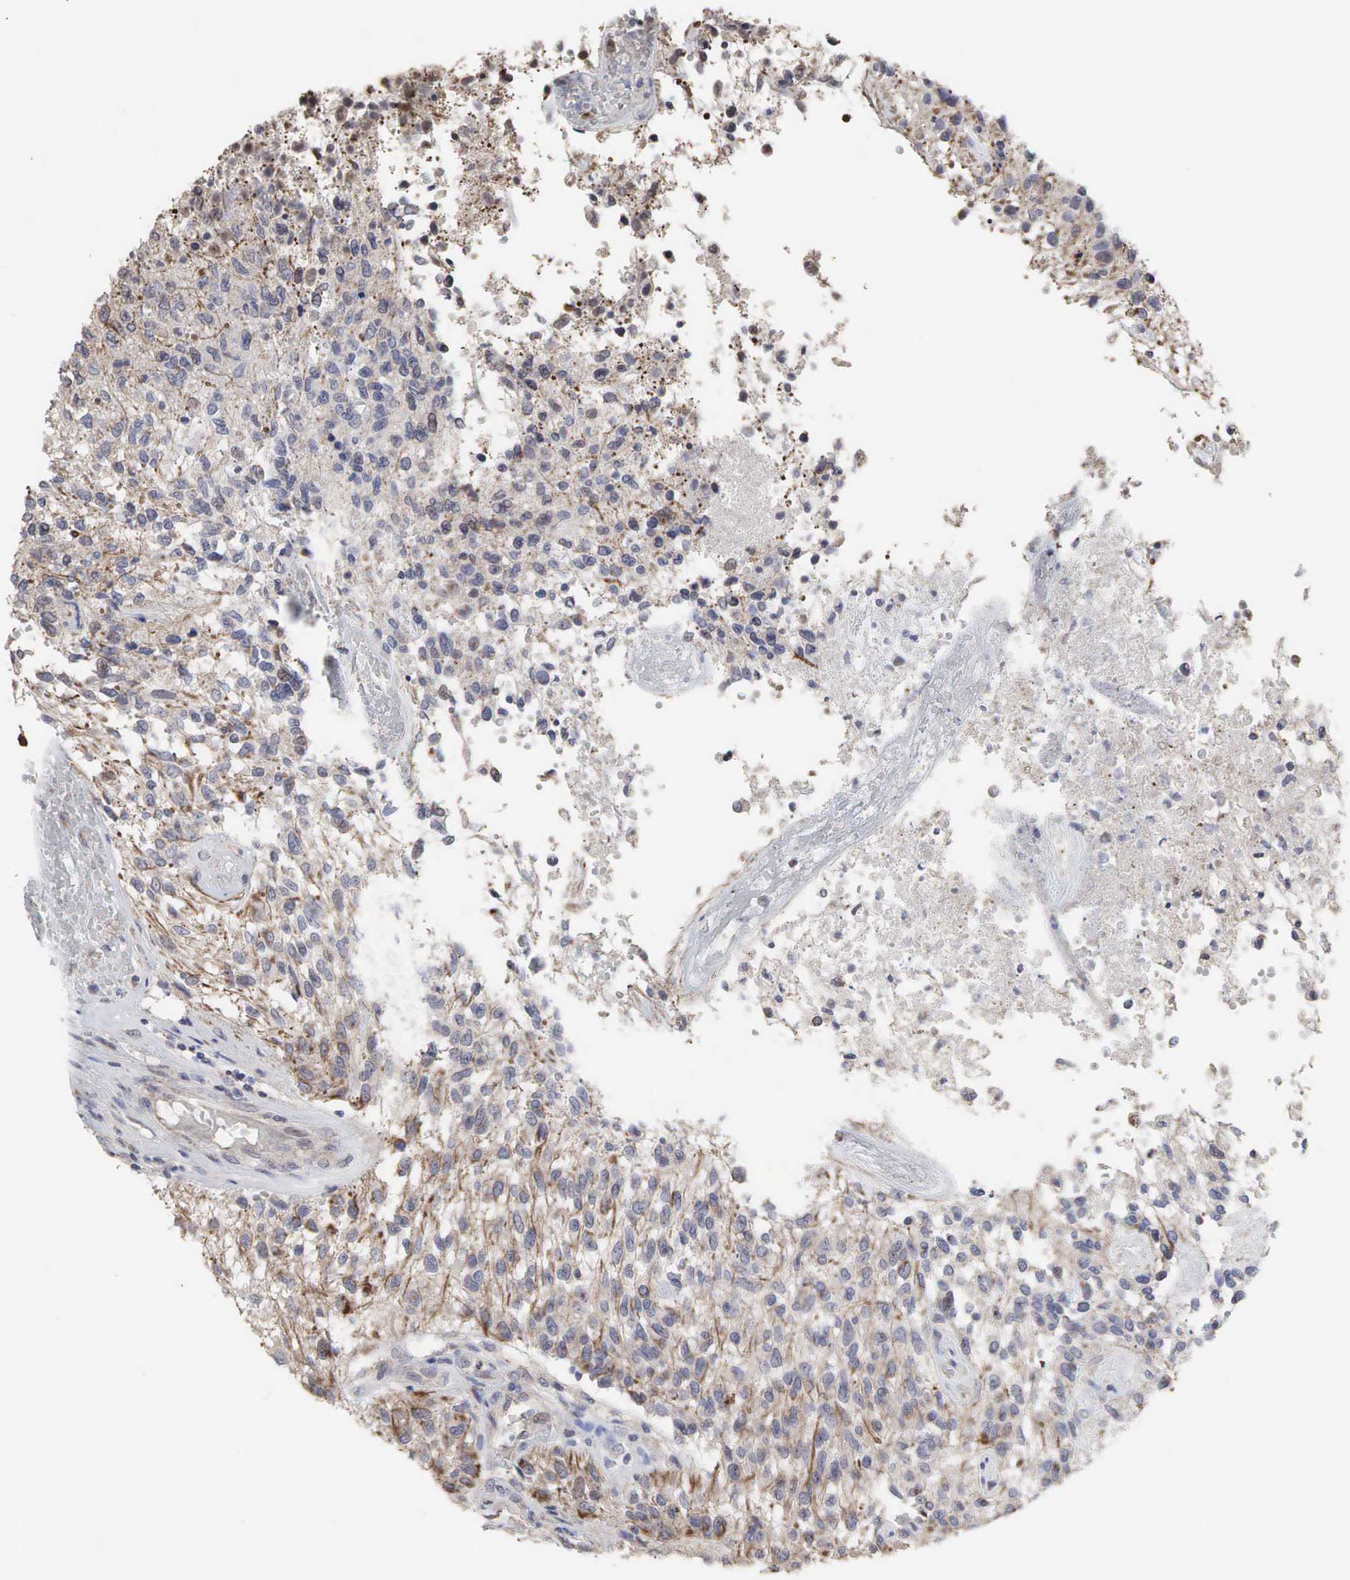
{"staining": {"intensity": "weak", "quantity": "<25%", "location": "cytoplasmic/membranous,nuclear"}, "tissue": "glioma", "cell_type": "Tumor cells", "image_type": "cancer", "snomed": [{"axis": "morphology", "description": "Glioma, malignant, High grade"}, {"axis": "topography", "description": "Brain"}], "caption": "Immunohistochemistry histopathology image of glioma stained for a protein (brown), which reveals no expression in tumor cells.", "gene": "DKC1", "patient": {"sex": "male", "age": 77}}